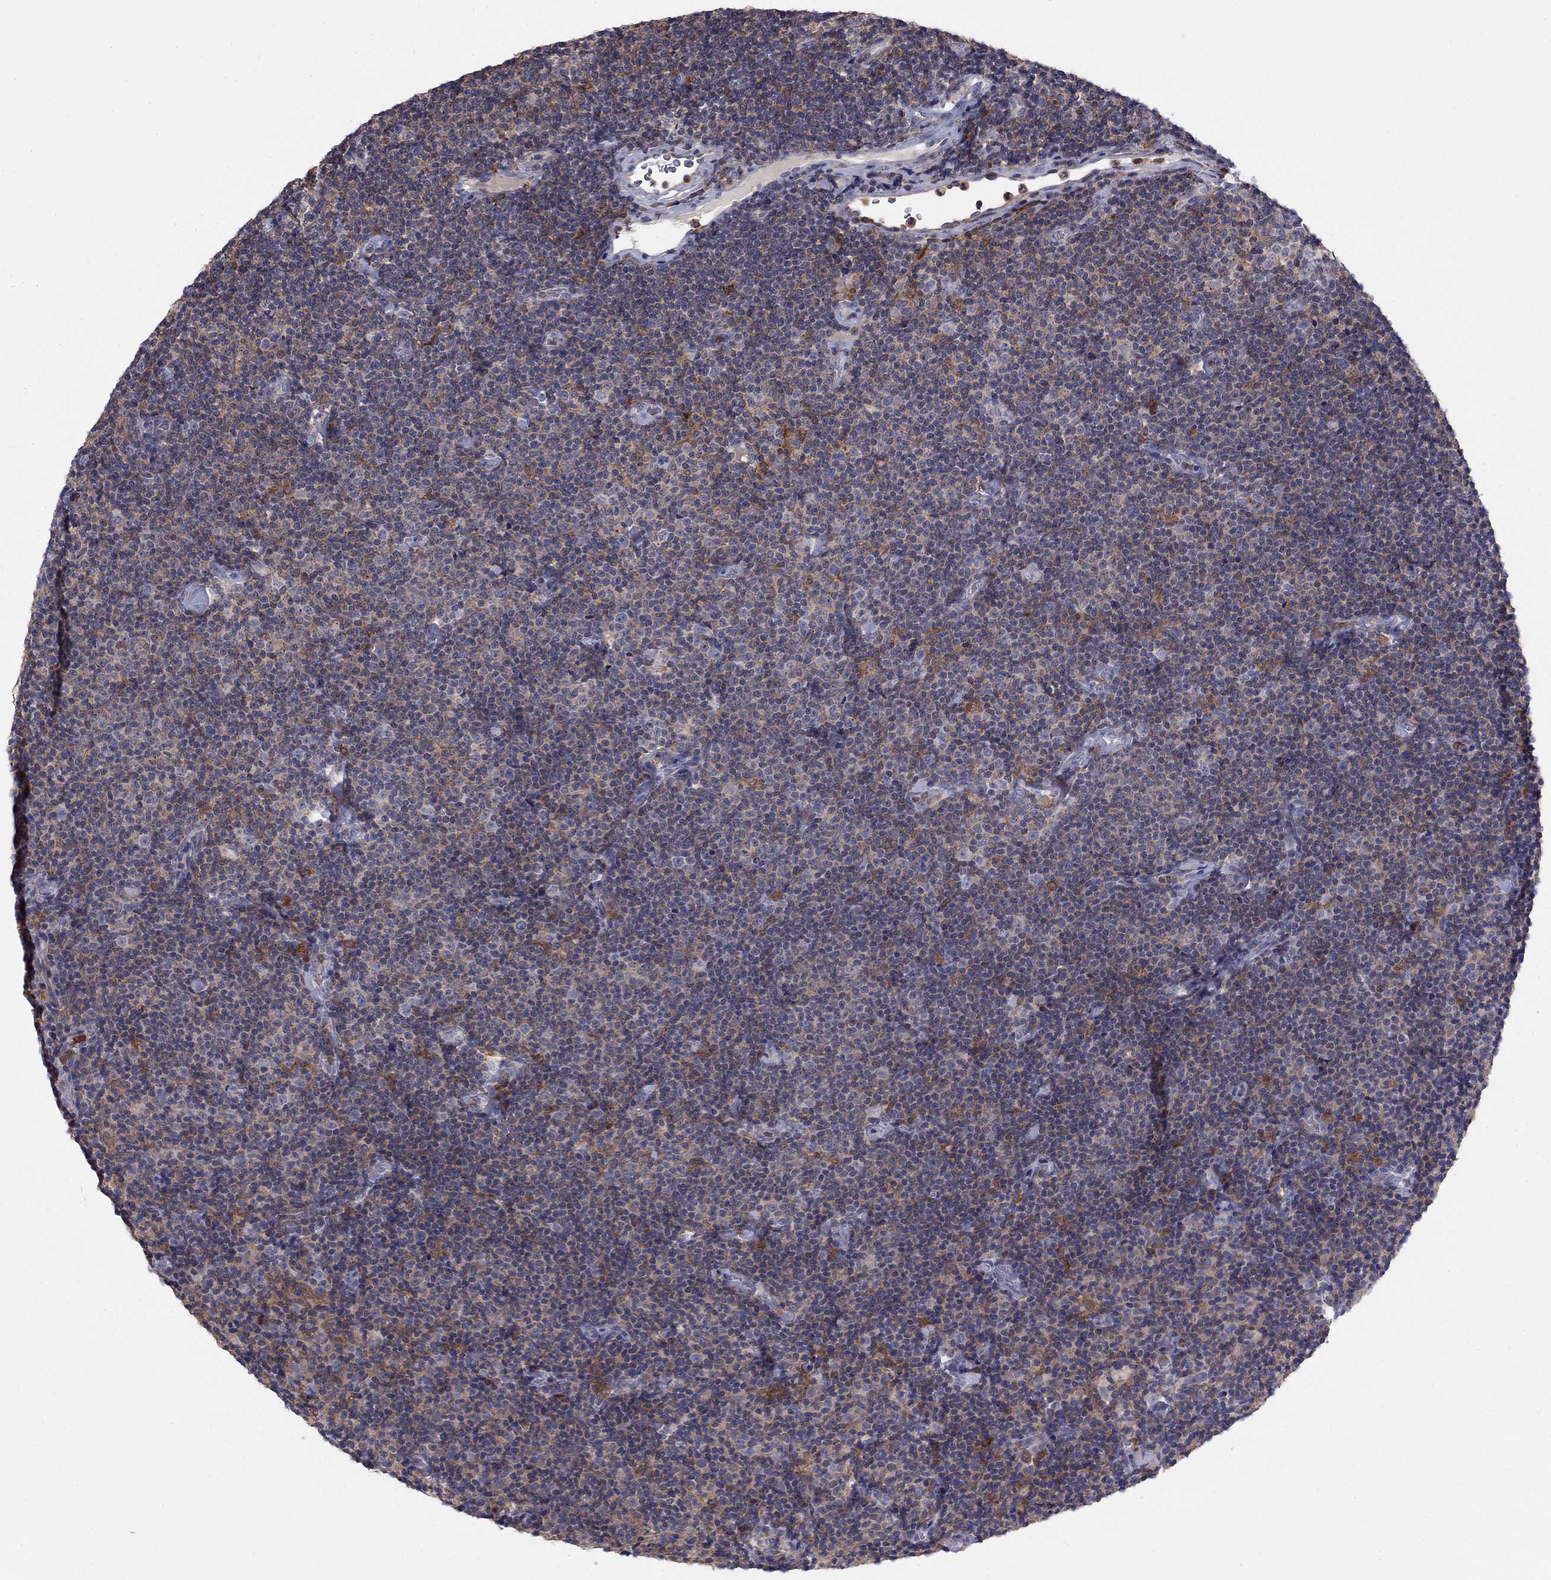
{"staining": {"intensity": "moderate", "quantity": "<25%", "location": "cytoplasmic/membranous"}, "tissue": "lymphoma", "cell_type": "Tumor cells", "image_type": "cancer", "snomed": [{"axis": "morphology", "description": "Malignant lymphoma, non-Hodgkin's type, Low grade"}, {"axis": "topography", "description": "Lymph node"}], "caption": "Immunohistochemistry histopathology image of neoplastic tissue: human lymphoma stained using IHC displays low levels of moderate protein expression localized specifically in the cytoplasmic/membranous of tumor cells, appearing as a cytoplasmic/membranous brown color.", "gene": "PLCB2", "patient": {"sex": "male", "age": 81}}